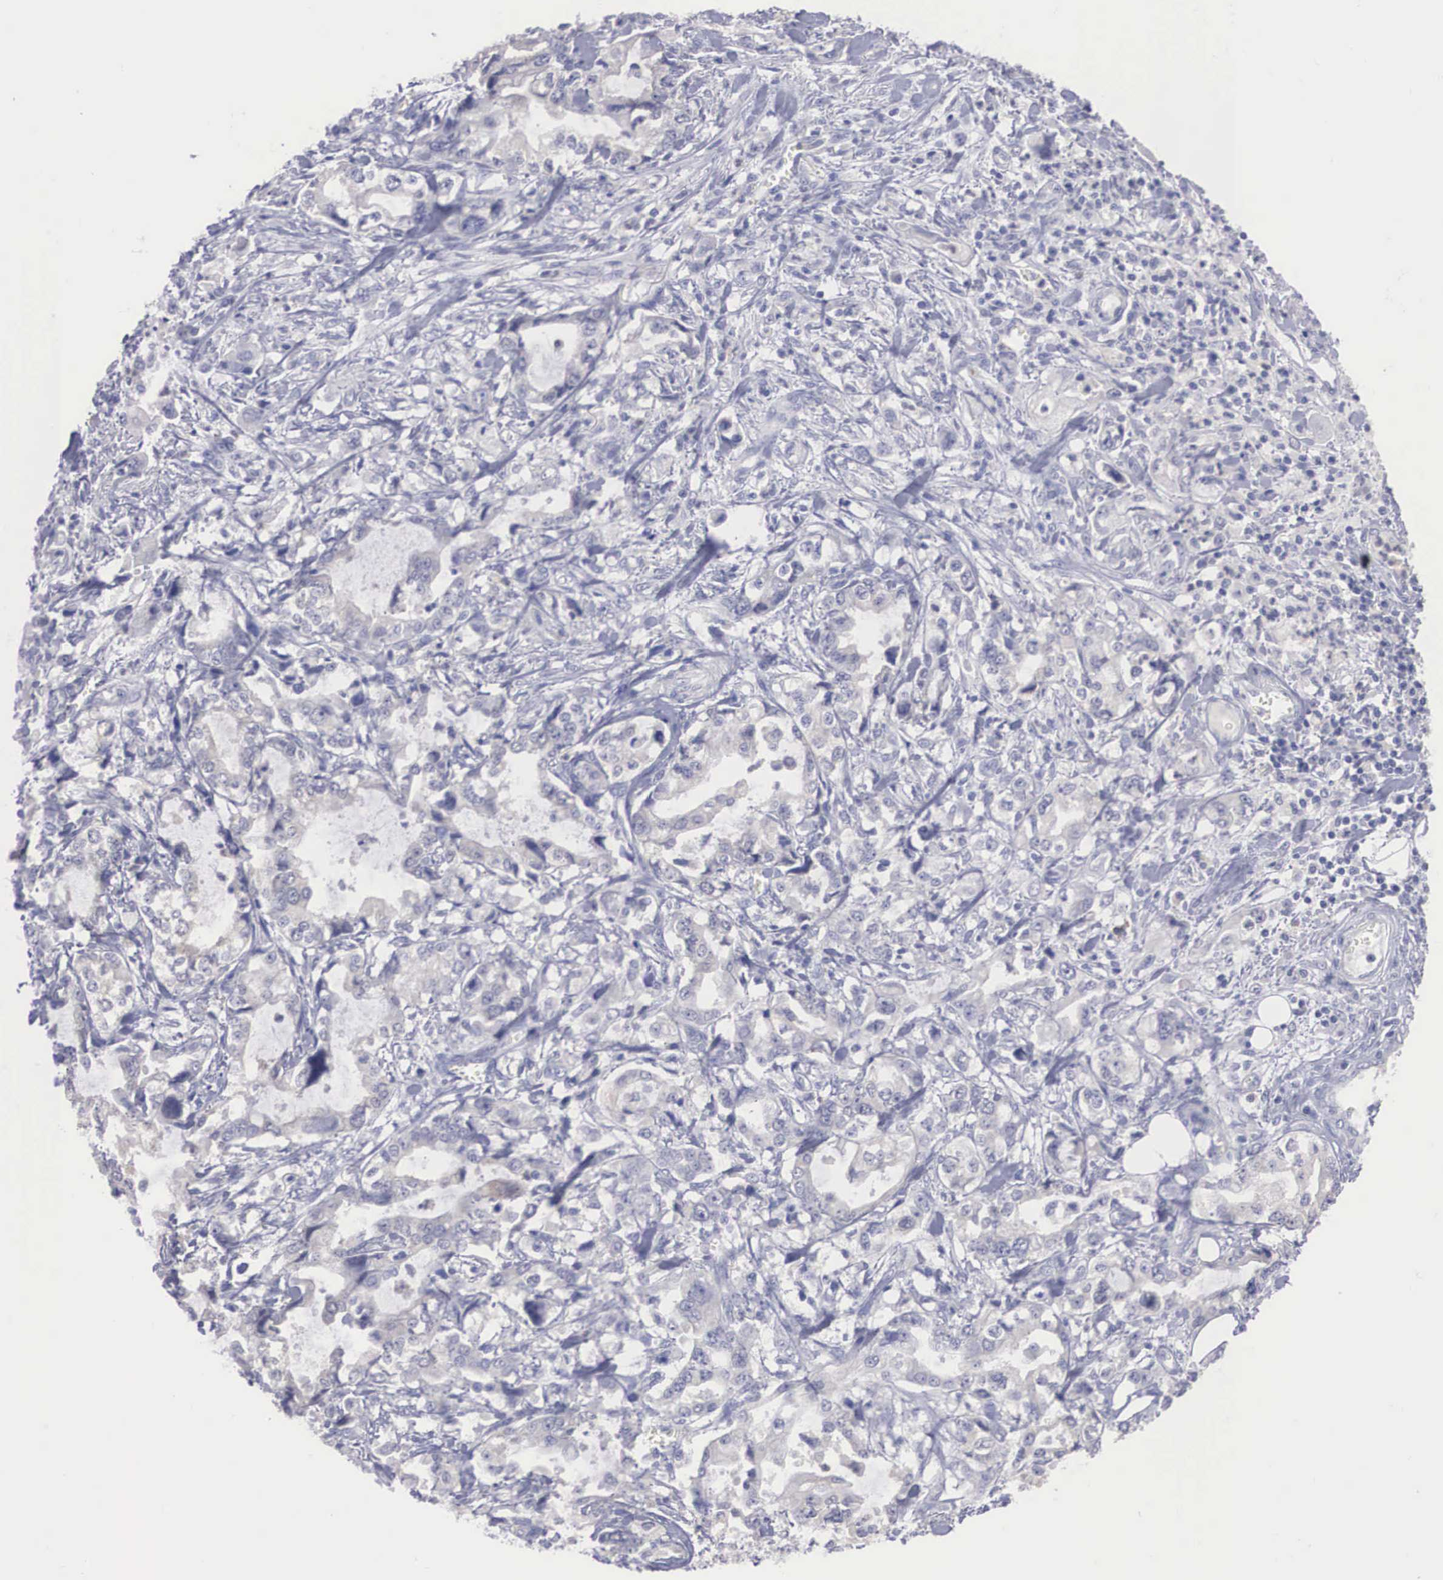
{"staining": {"intensity": "negative", "quantity": "none", "location": "none"}, "tissue": "stomach cancer", "cell_type": "Tumor cells", "image_type": "cancer", "snomed": [{"axis": "morphology", "description": "Adenocarcinoma, NOS"}, {"axis": "topography", "description": "Pancreas"}, {"axis": "topography", "description": "Stomach, upper"}], "caption": "The histopathology image displays no staining of tumor cells in stomach adenocarcinoma.", "gene": "REPS2", "patient": {"sex": "male", "age": 77}}